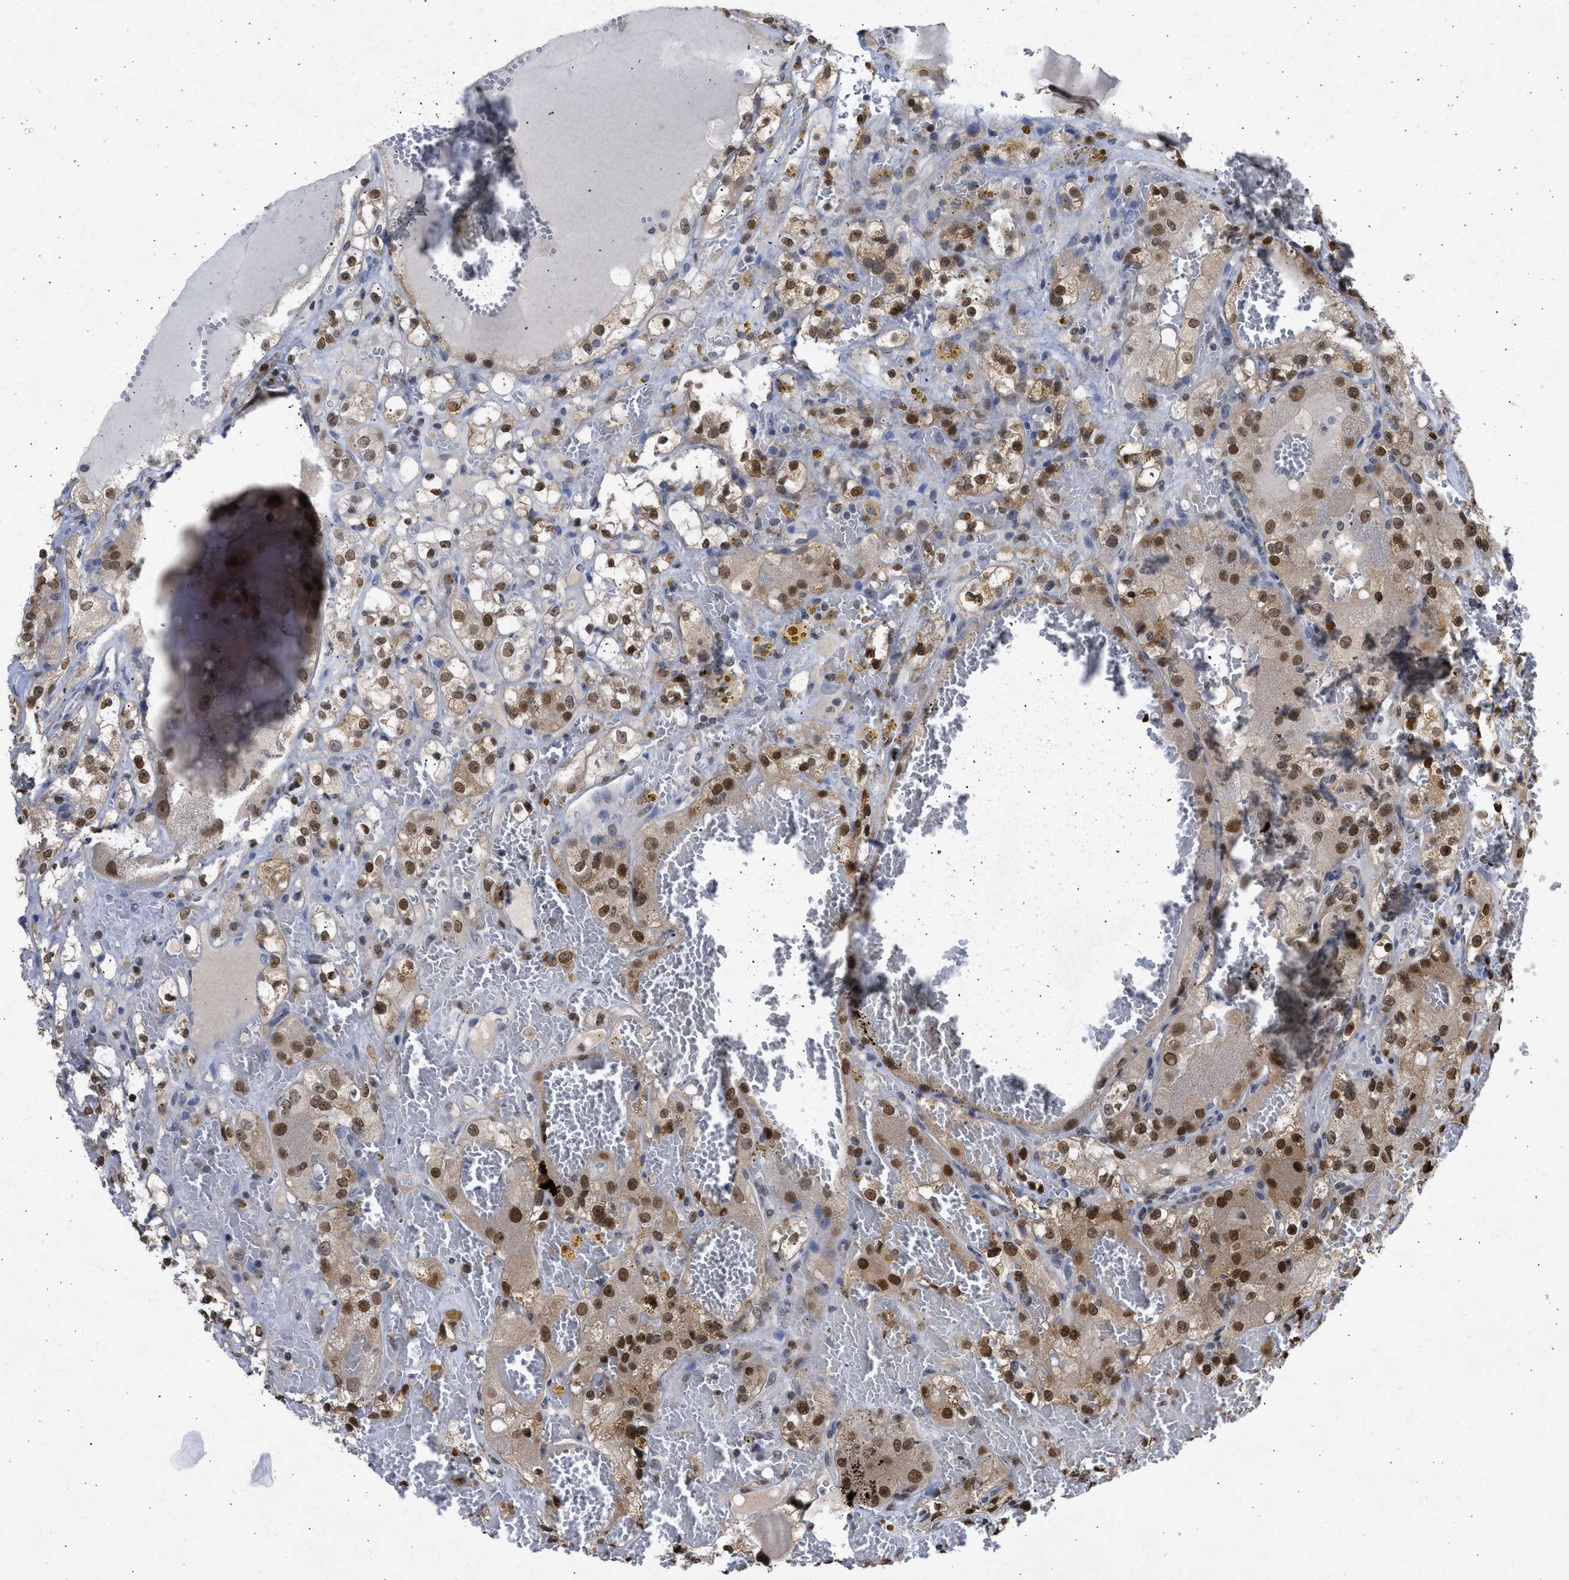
{"staining": {"intensity": "strong", "quantity": ">75%", "location": "cytoplasmic/membranous,nuclear"}, "tissue": "renal cancer", "cell_type": "Tumor cells", "image_type": "cancer", "snomed": [{"axis": "morphology", "description": "Normal tissue, NOS"}, {"axis": "morphology", "description": "Adenocarcinoma, NOS"}, {"axis": "topography", "description": "Kidney"}], "caption": "Strong cytoplasmic/membranous and nuclear expression for a protein is seen in approximately >75% of tumor cells of renal adenocarcinoma using immunohistochemistry (IHC).", "gene": "NUP35", "patient": {"sex": "male", "age": 61}}